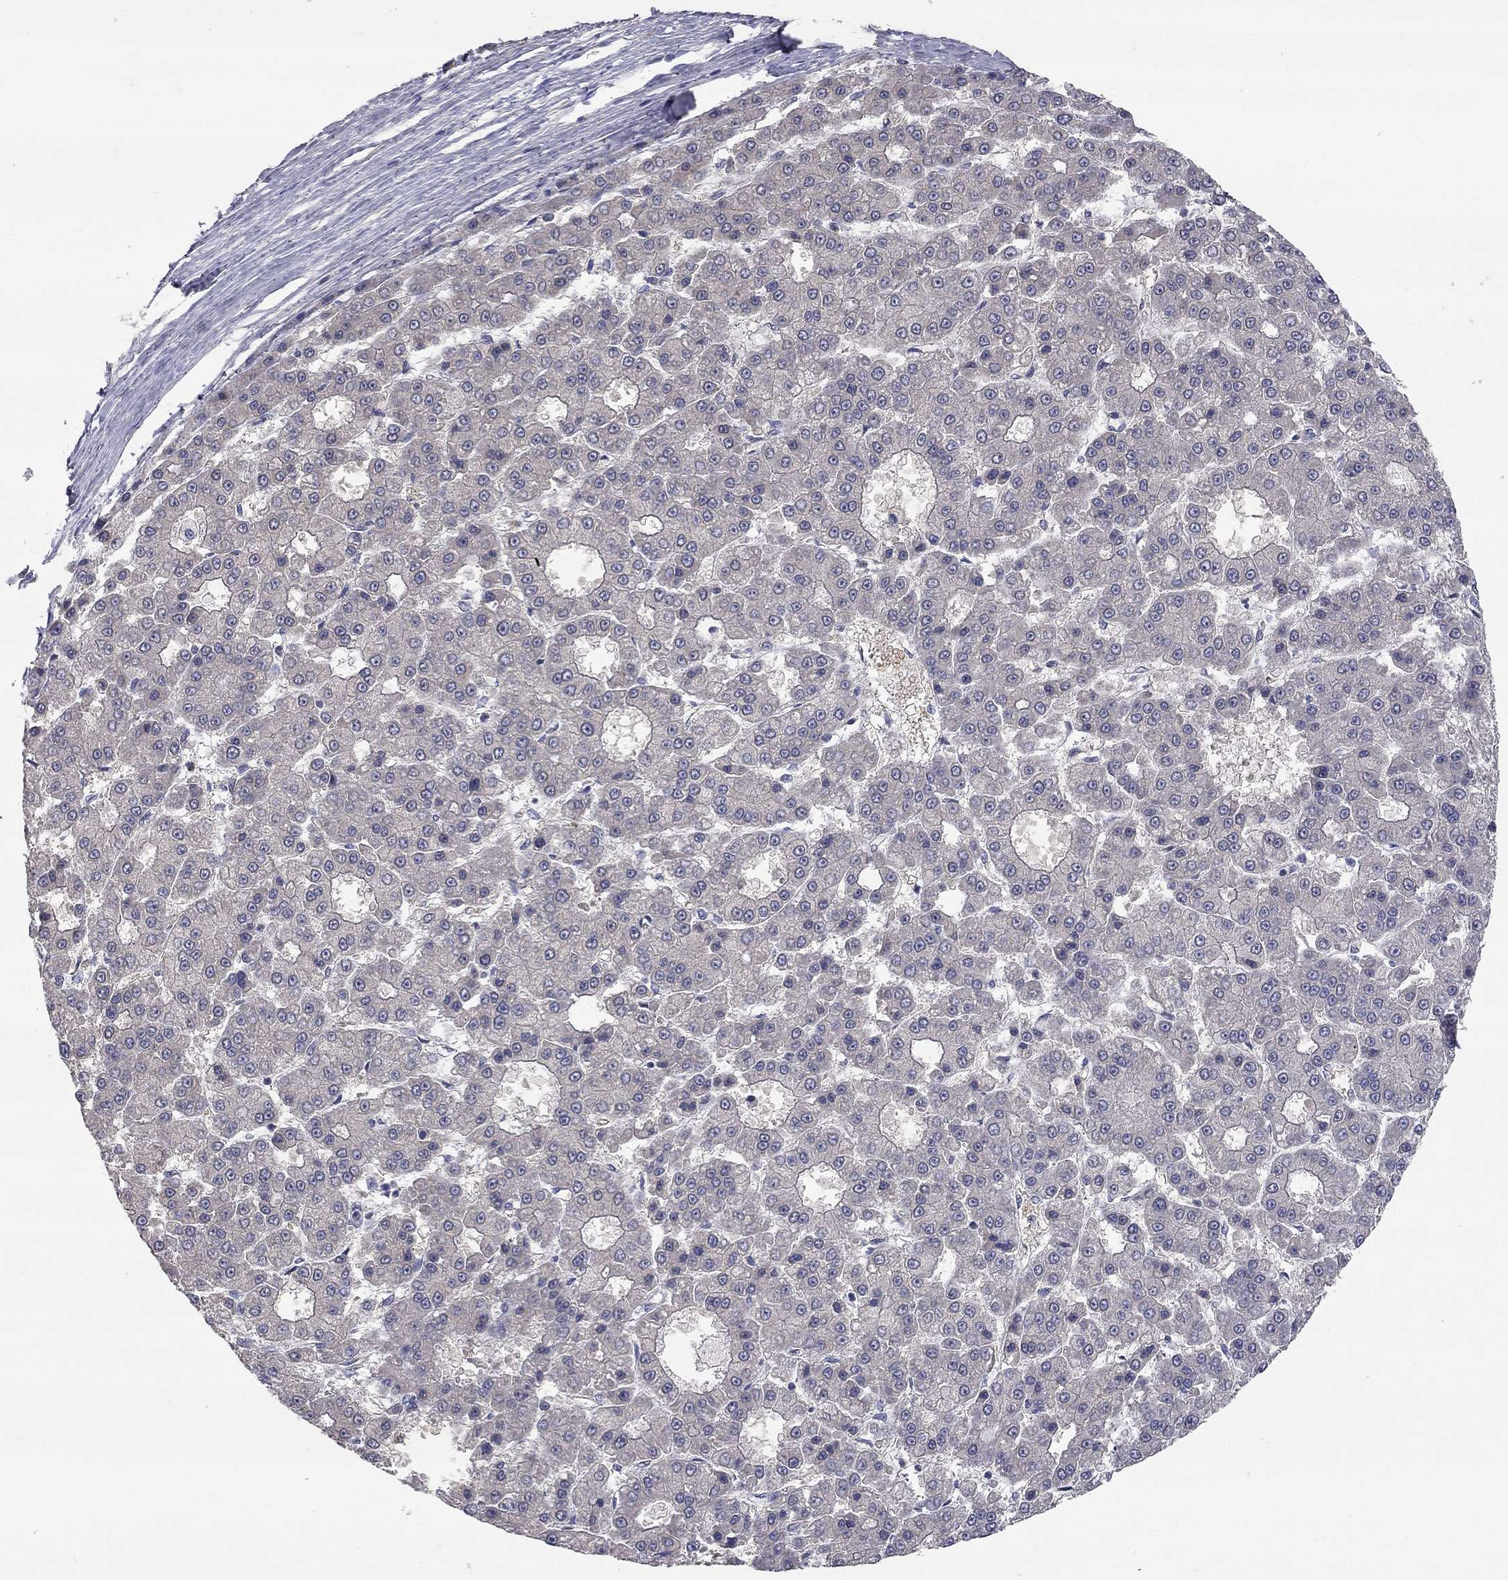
{"staining": {"intensity": "negative", "quantity": "none", "location": "none"}, "tissue": "liver cancer", "cell_type": "Tumor cells", "image_type": "cancer", "snomed": [{"axis": "morphology", "description": "Carcinoma, Hepatocellular, NOS"}, {"axis": "topography", "description": "Liver"}], "caption": "A histopathology image of human hepatocellular carcinoma (liver) is negative for staining in tumor cells. (DAB (3,3'-diaminobenzidine) IHC, high magnification).", "gene": "CFAP161", "patient": {"sex": "male", "age": 70}}